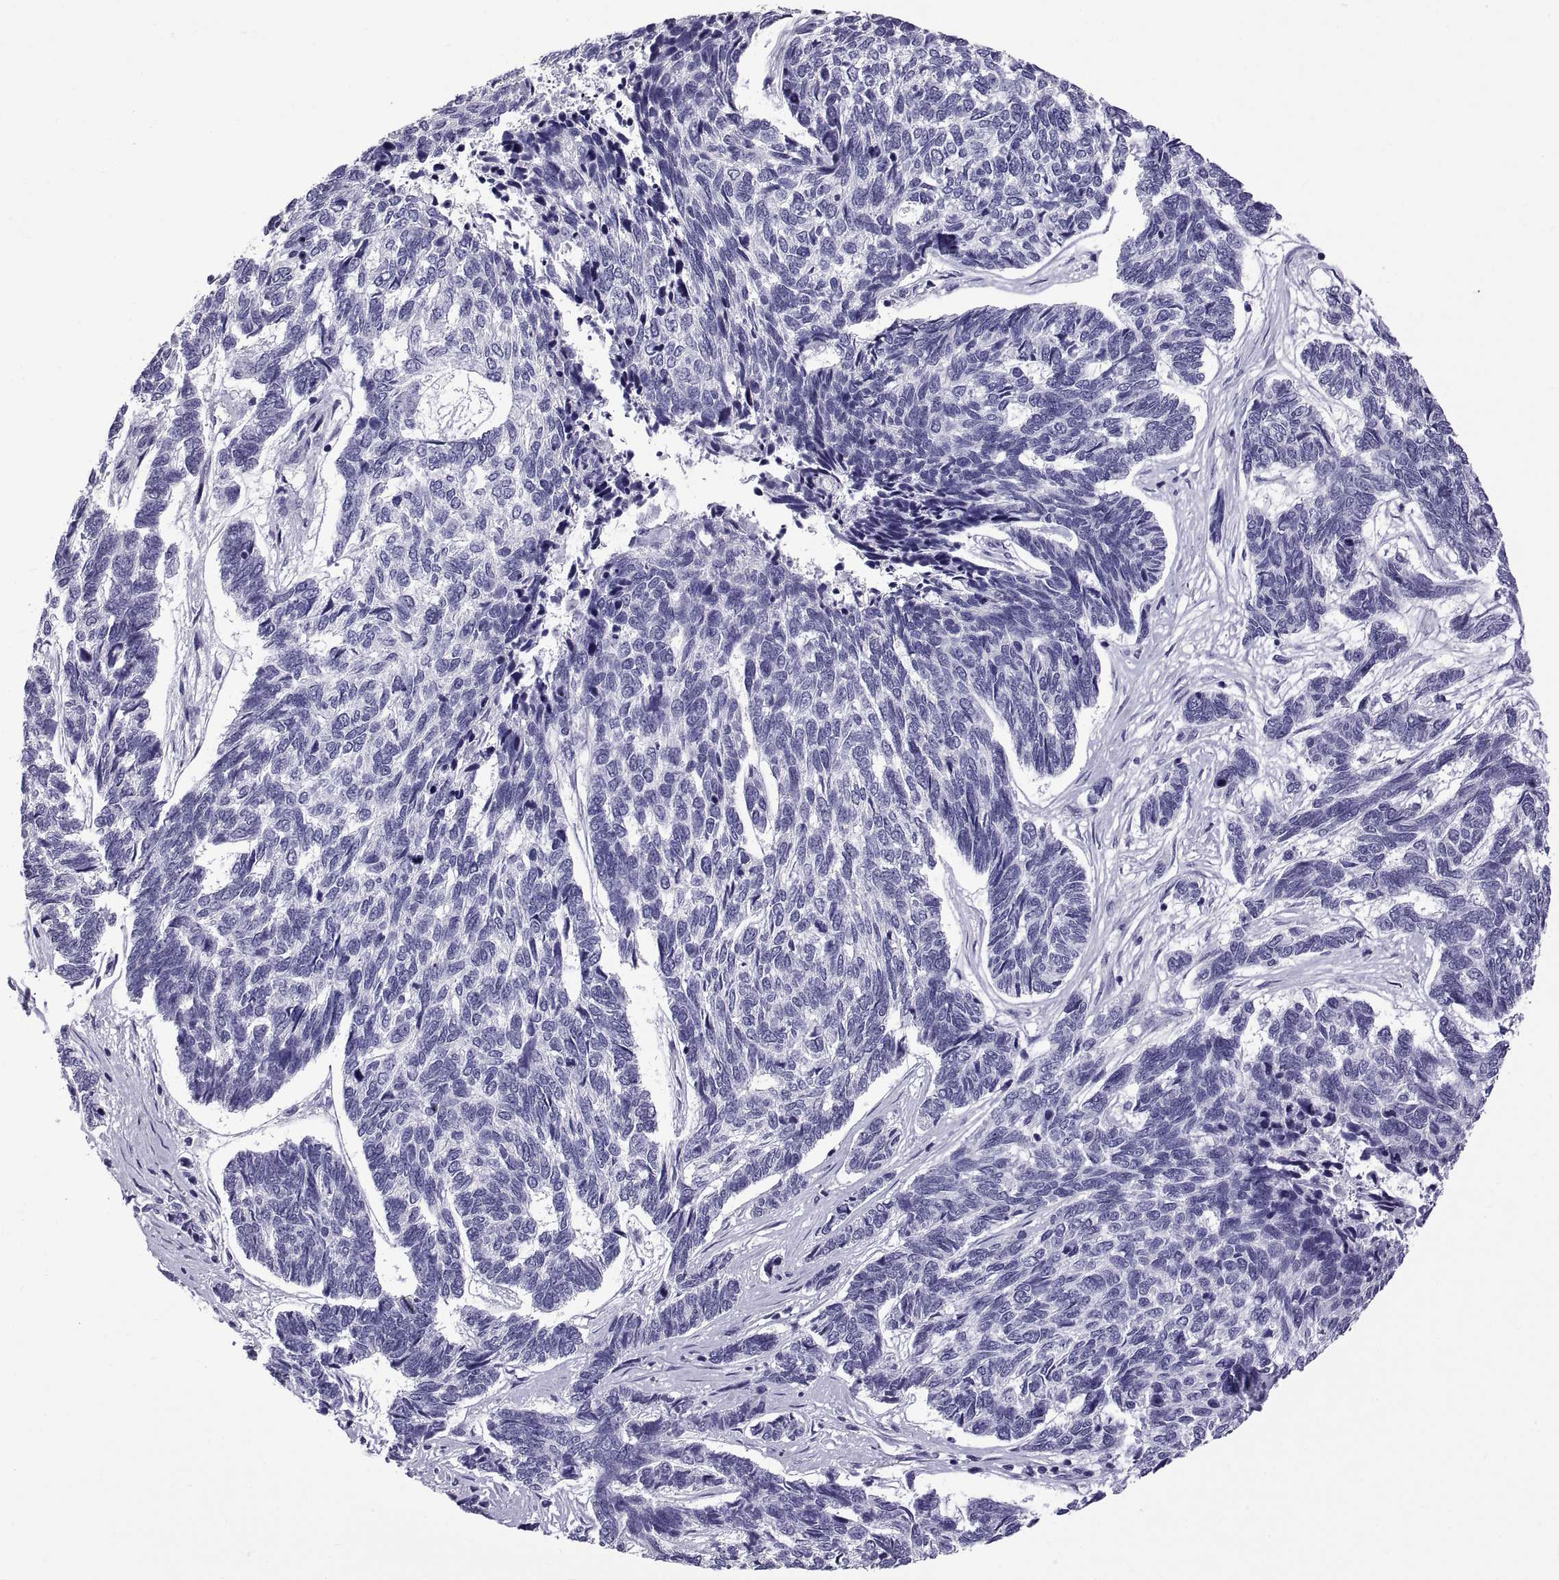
{"staining": {"intensity": "negative", "quantity": "none", "location": "none"}, "tissue": "skin cancer", "cell_type": "Tumor cells", "image_type": "cancer", "snomed": [{"axis": "morphology", "description": "Basal cell carcinoma"}, {"axis": "topography", "description": "Skin"}], "caption": "This is an IHC image of skin basal cell carcinoma. There is no expression in tumor cells.", "gene": "SPDYE1", "patient": {"sex": "female", "age": 65}}